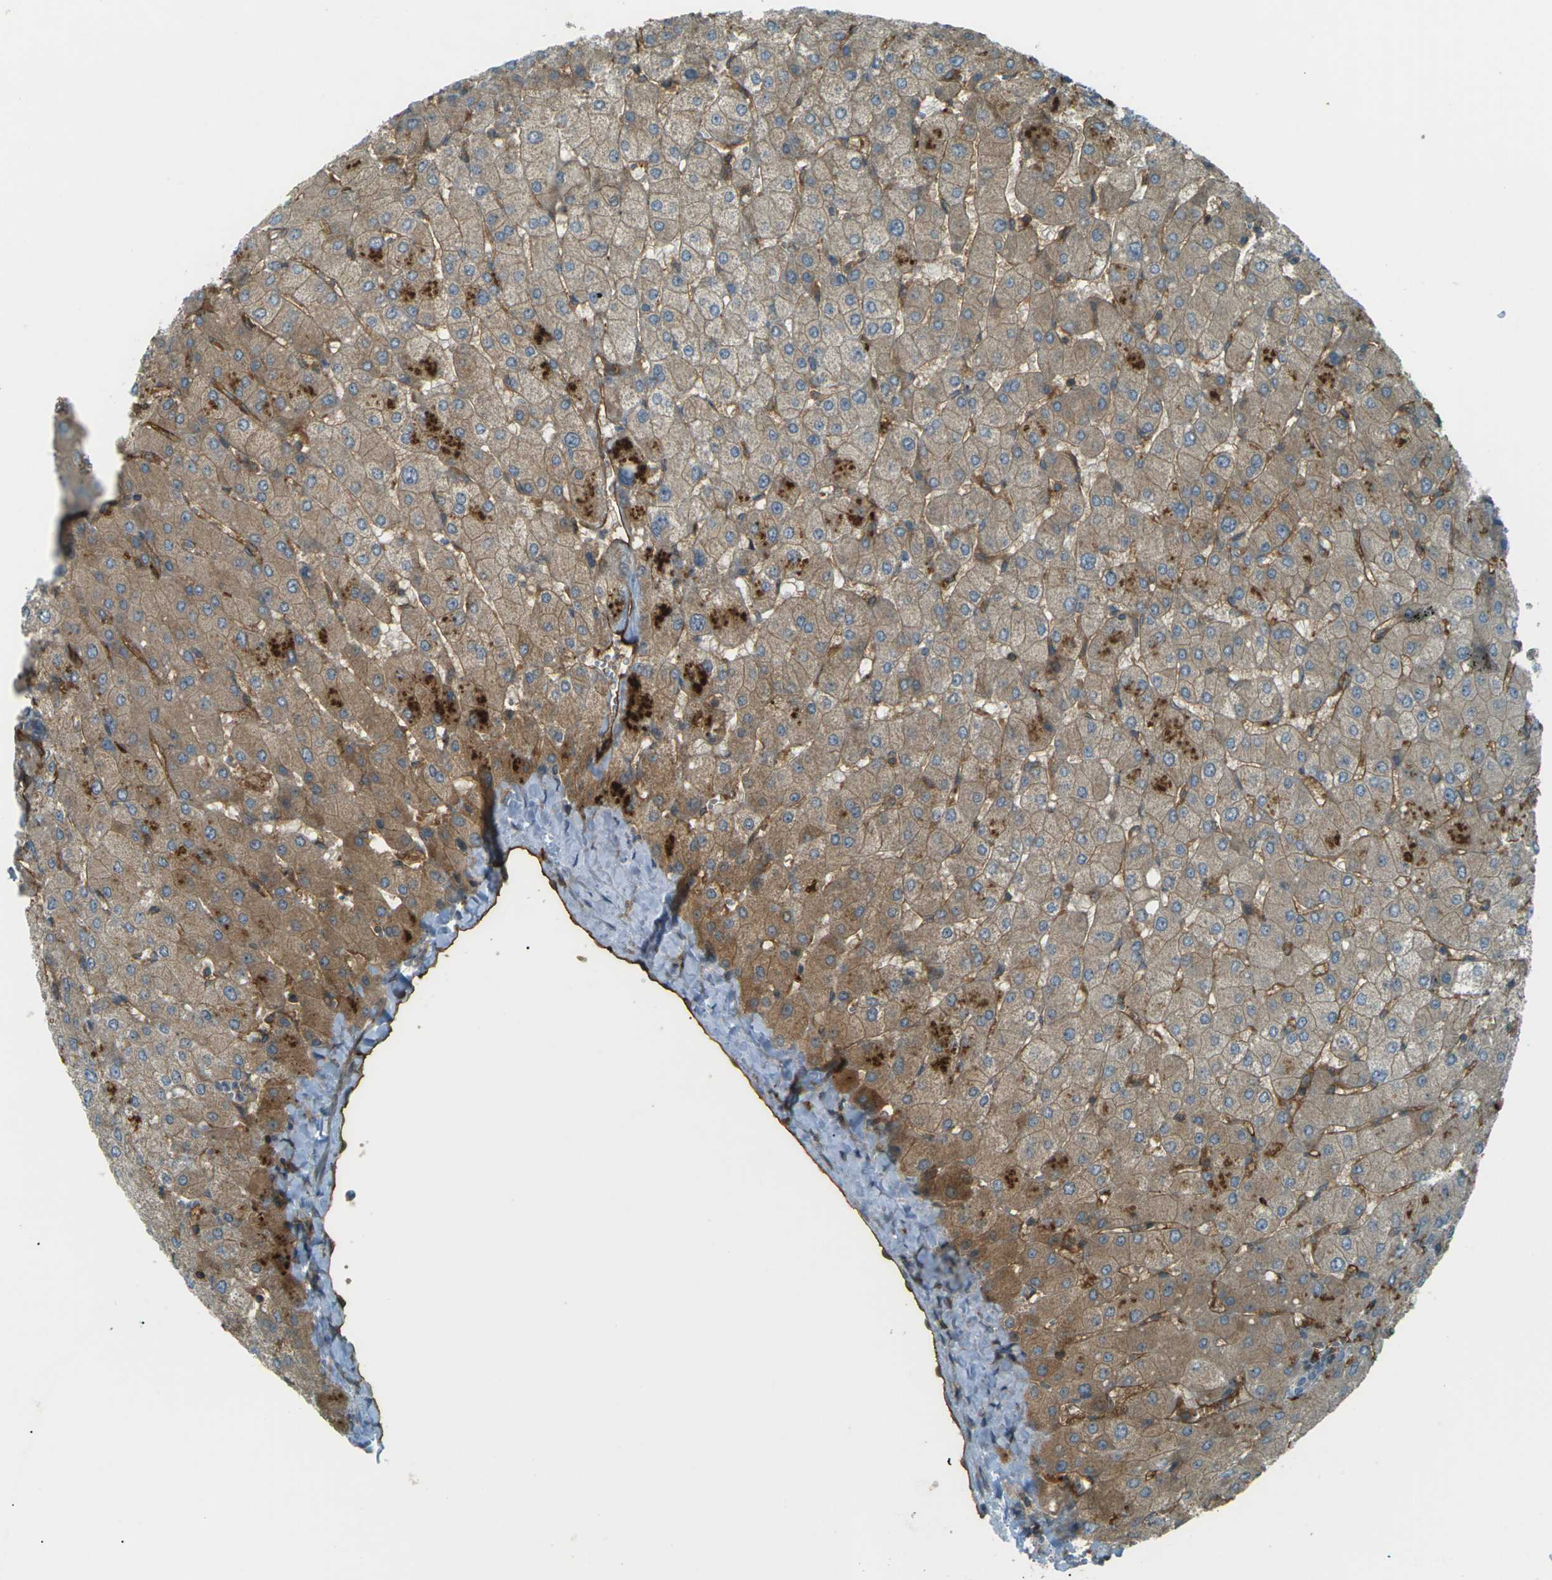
{"staining": {"intensity": "weak", "quantity": ">75%", "location": "cytoplasmic/membranous"}, "tissue": "liver", "cell_type": "Cholangiocytes", "image_type": "normal", "snomed": [{"axis": "morphology", "description": "Normal tissue, NOS"}, {"axis": "topography", "description": "Liver"}], "caption": "Weak cytoplasmic/membranous protein positivity is seen in approximately >75% of cholangiocytes in liver. The staining was performed using DAB (3,3'-diaminobenzidine), with brown indicating positive protein expression. Nuclei are stained blue with hematoxylin.", "gene": "S1PR1", "patient": {"sex": "male", "age": 55}}